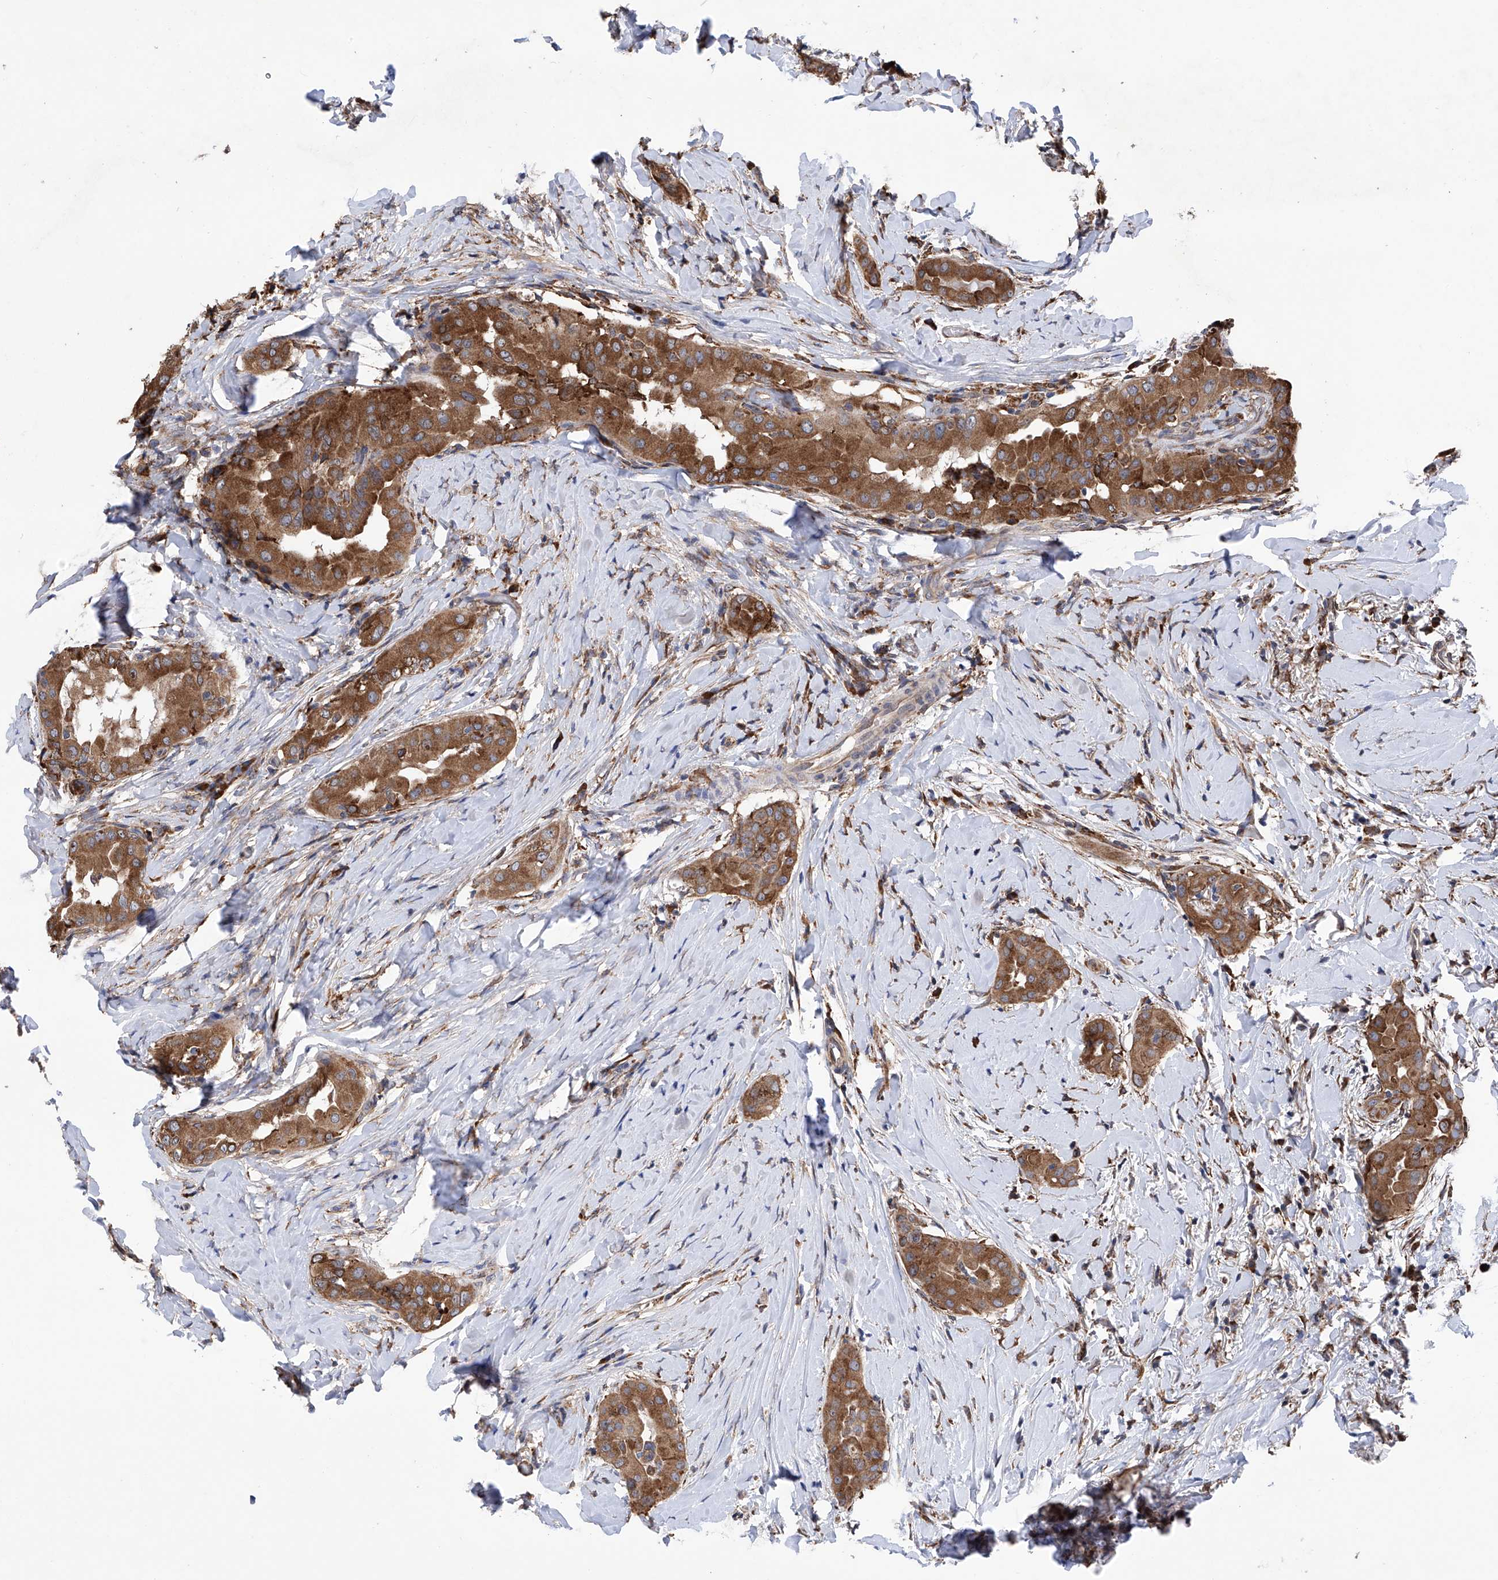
{"staining": {"intensity": "strong", "quantity": ">75%", "location": "cytoplasmic/membranous"}, "tissue": "thyroid cancer", "cell_type": "Tumor cells", "image_type": "cancer", "snomed": [{"axis": "morphology", "description": "Papillary adenocarcinoma, NOS"}, {"axis": "topography", "description": "Thyroid gland"}], "caption": "This is a photomicrograph of immunohistochemistry (IHC) staining of thyroid papillary adenocarcinoma, which shows strong expression in the cytoplasmic/membranous of tumor cells.", "gene": "DNAH8", "patient": {"sex": "male", "age": 33}}